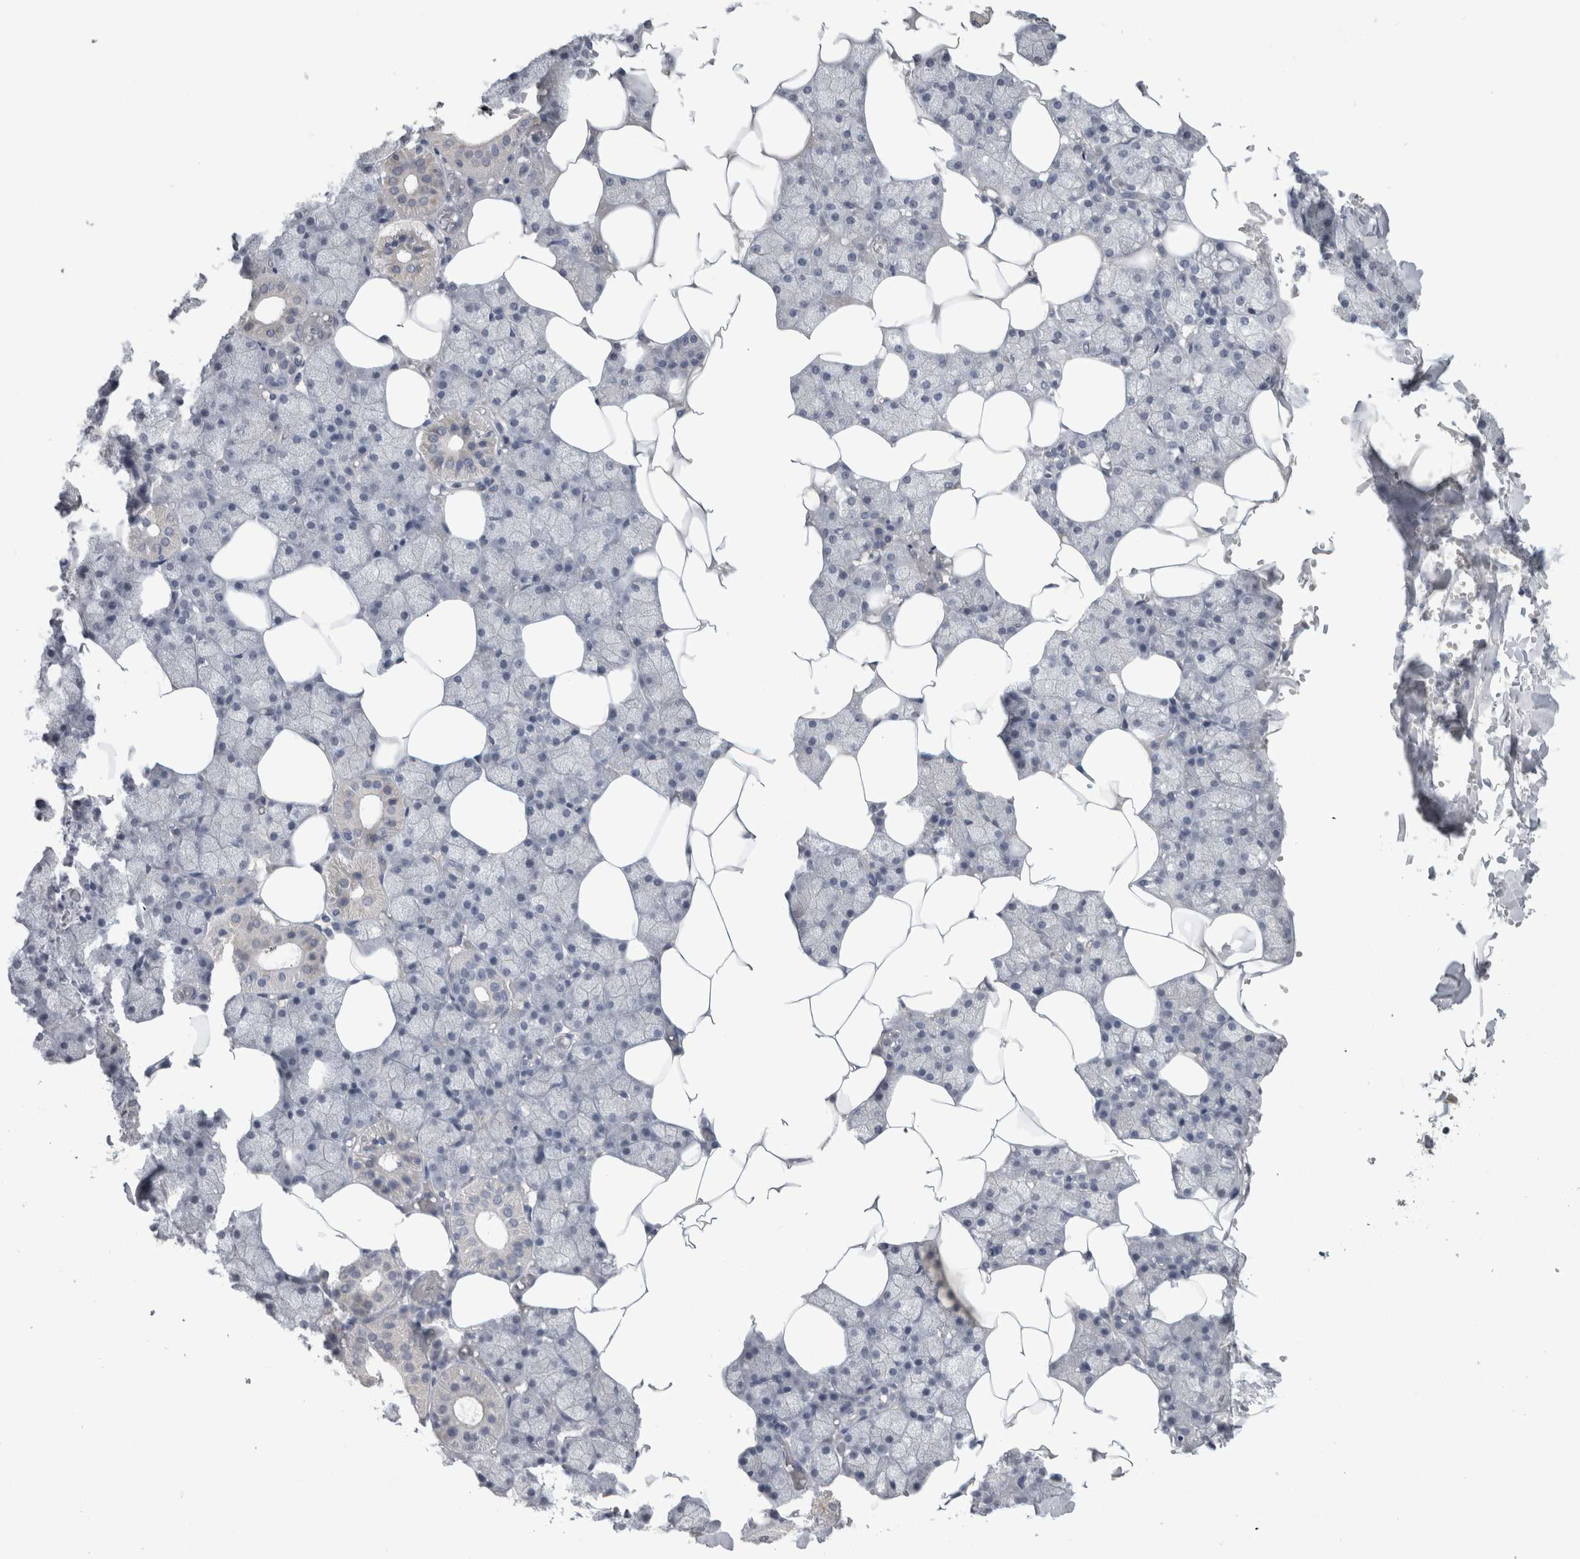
{"staining": {"intensity": "negative", "quantity": "none", "location": "none"}, "tissue": "salivary gland", "cell_type": "Glandular cells", "image_type": "normal", "snomed": [{"axis": "morphology", "description": "Normal tissue, NOS"}, {"axis": "topography", "description": "Salivary gland"}], "caption": "Immunohistochemistry (IHC) histopathology image of benign salivary gland: human salivary gland stained with DAB displays no significant protein positivity in glandular cells. Brightfield microscopy of immunohistochemistry stained with DAB (brown) and hematoxylin (blue), captured at high magnification.", "gene": "ADAM2", "patient": {"sex": "male", "age": 62}}